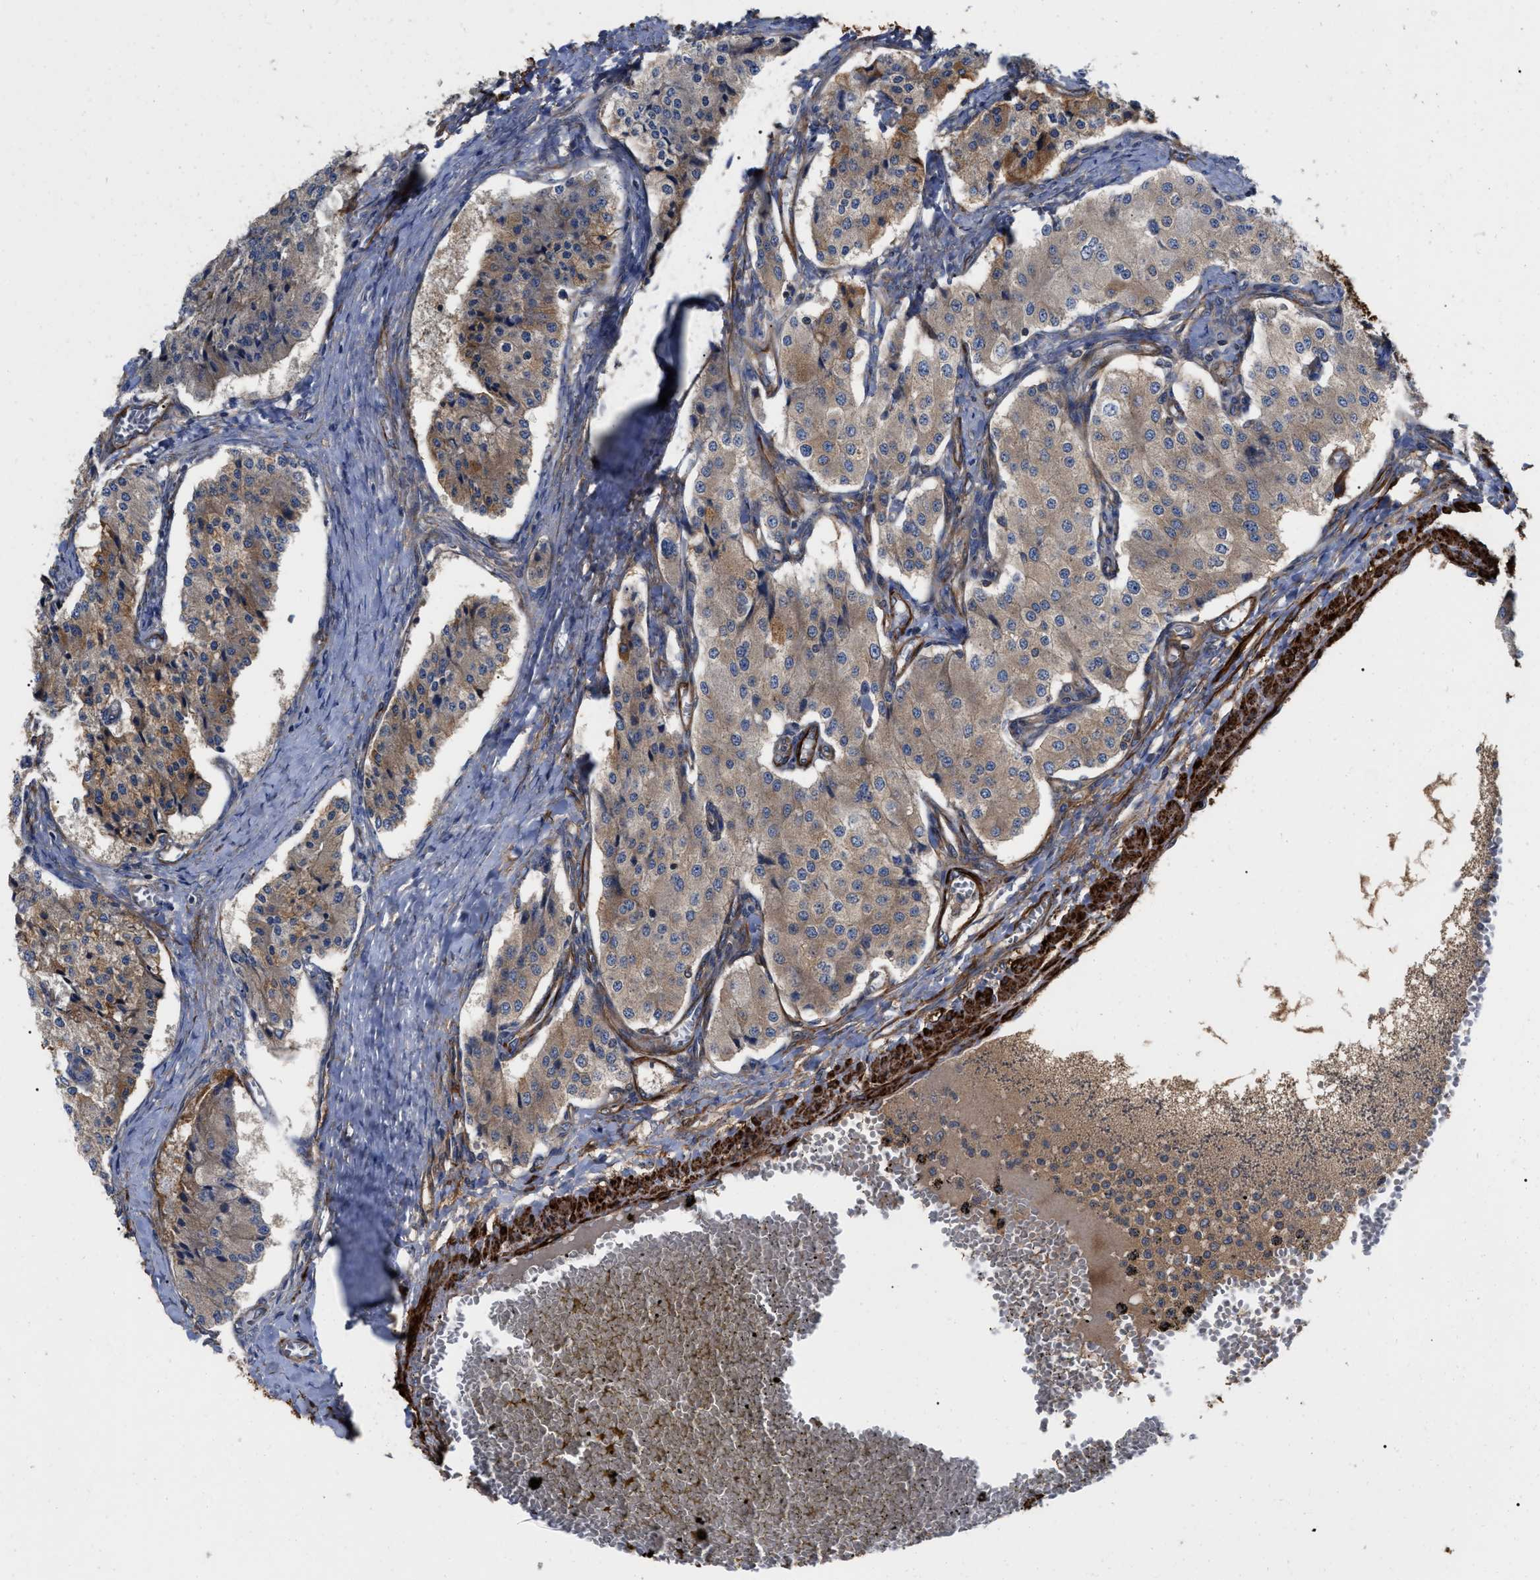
{"staining": {"intensity": "moderate", "quantity": ">75%", "location": "cytoplasmic/membranous"}, "tissue": "carcinoid", "cell_type": "Tumor cells", "image_type": "cancer", "snomed": [{"axis": "morphology", "description": "Carcinoid, malignant, NOS"}, {"axis": "topography", "description": "Colon"}], "caption": "A brown stain labels moderate cytoplasmic/membranous staining of a protein in malignant carcinoid tumor cells.", "gene": "RABEP1", "patient": {"sex": "female", "age": 52}}